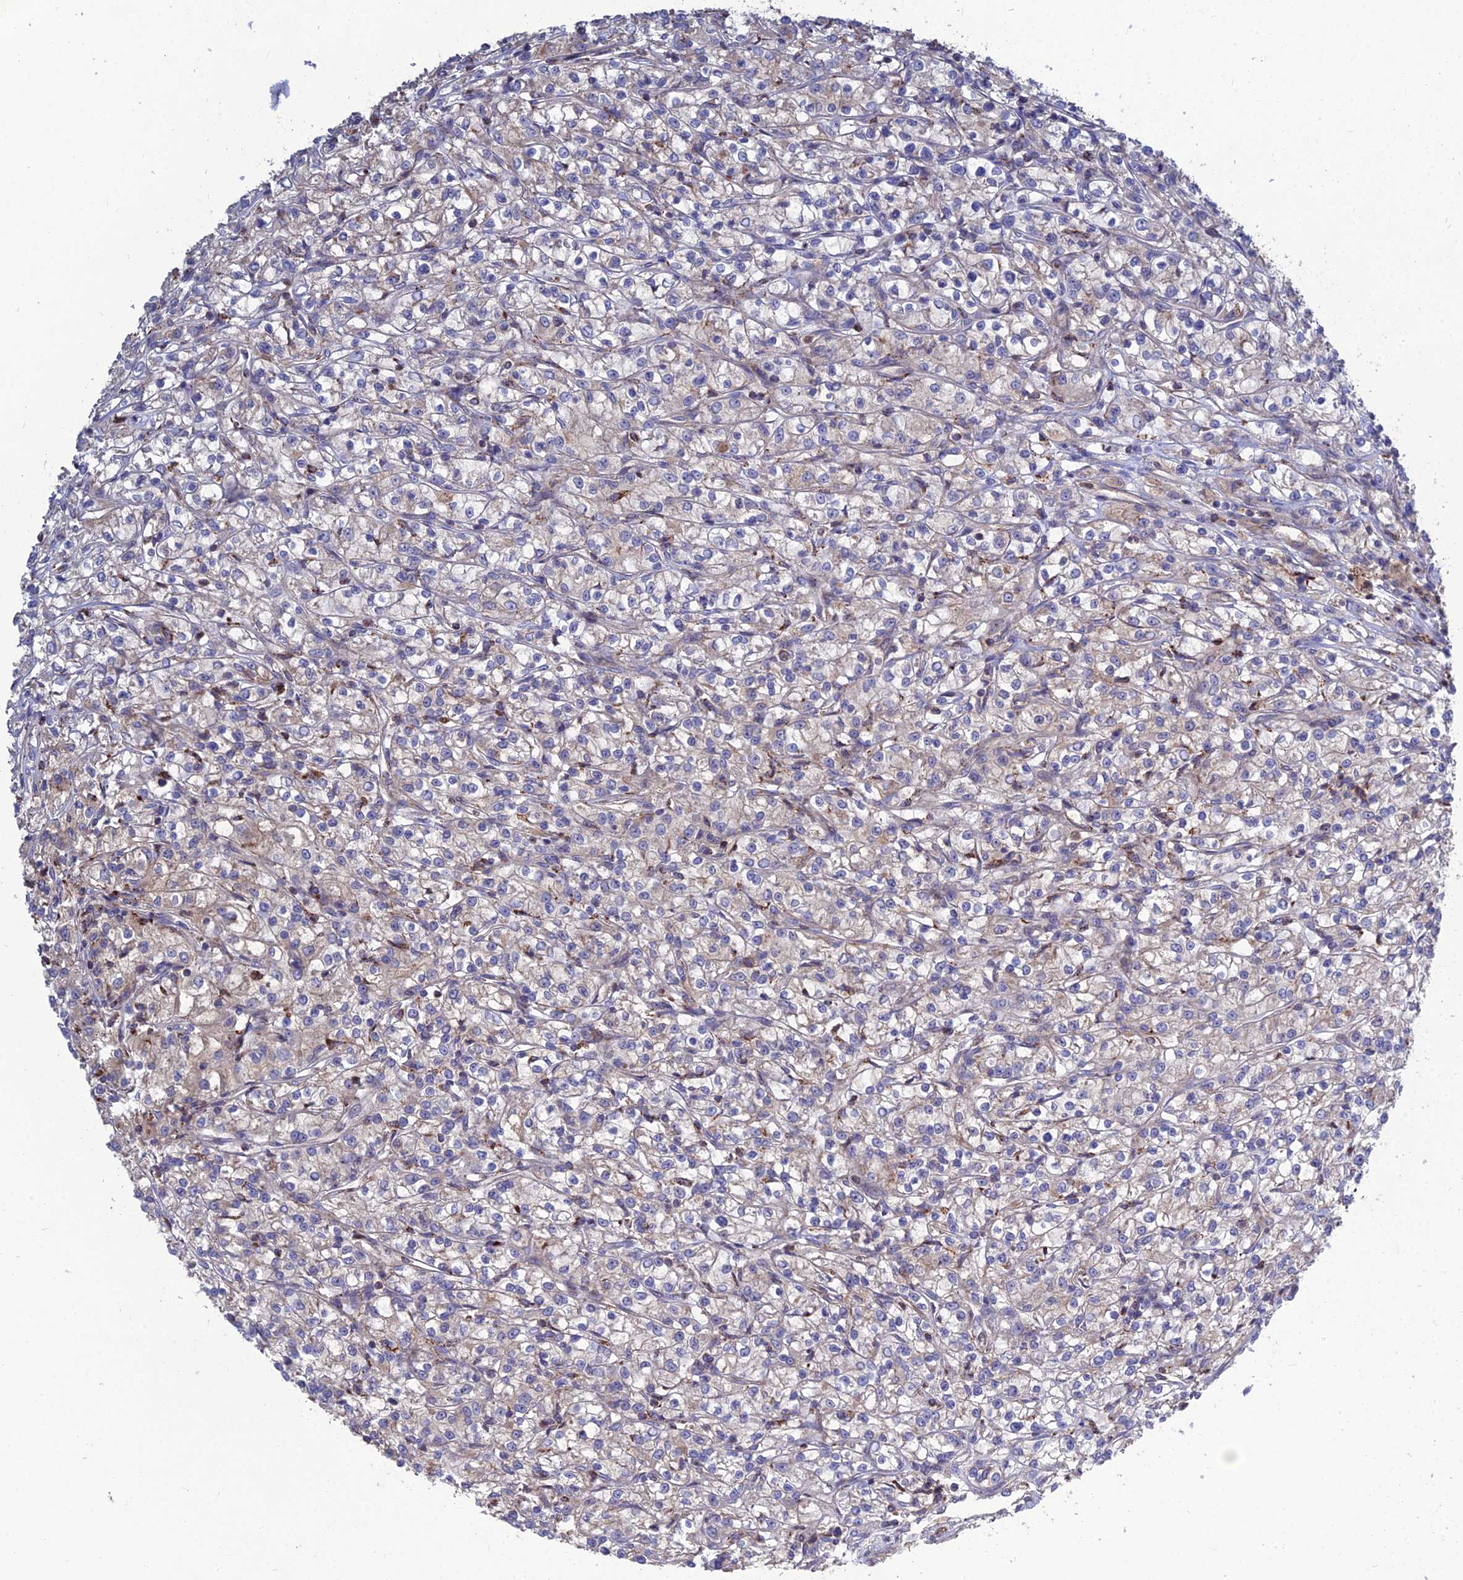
{"staining": {"intensity": "negative", "quantity": "none", "location": "none"}, "tissue": "renal cancer", "cell_type": "Tumor cells", "image_type": "cancer", "snomed": [{"axis": "morphology", "description": "Adenocarcinoma, NOS"}, {"axis": "topography", "description": "Kidney"}], "caption": "IHC image of neoplastic tissue: renal adenocarcinoma stained with DAB displays no significant protein staining in tumor cells. The staining is performed using DAB brown chromogen with nuclei counter-stained in using hematoxylin.", "gene": "RIC8B", "patient": {"sex": "female", "age": 59}}